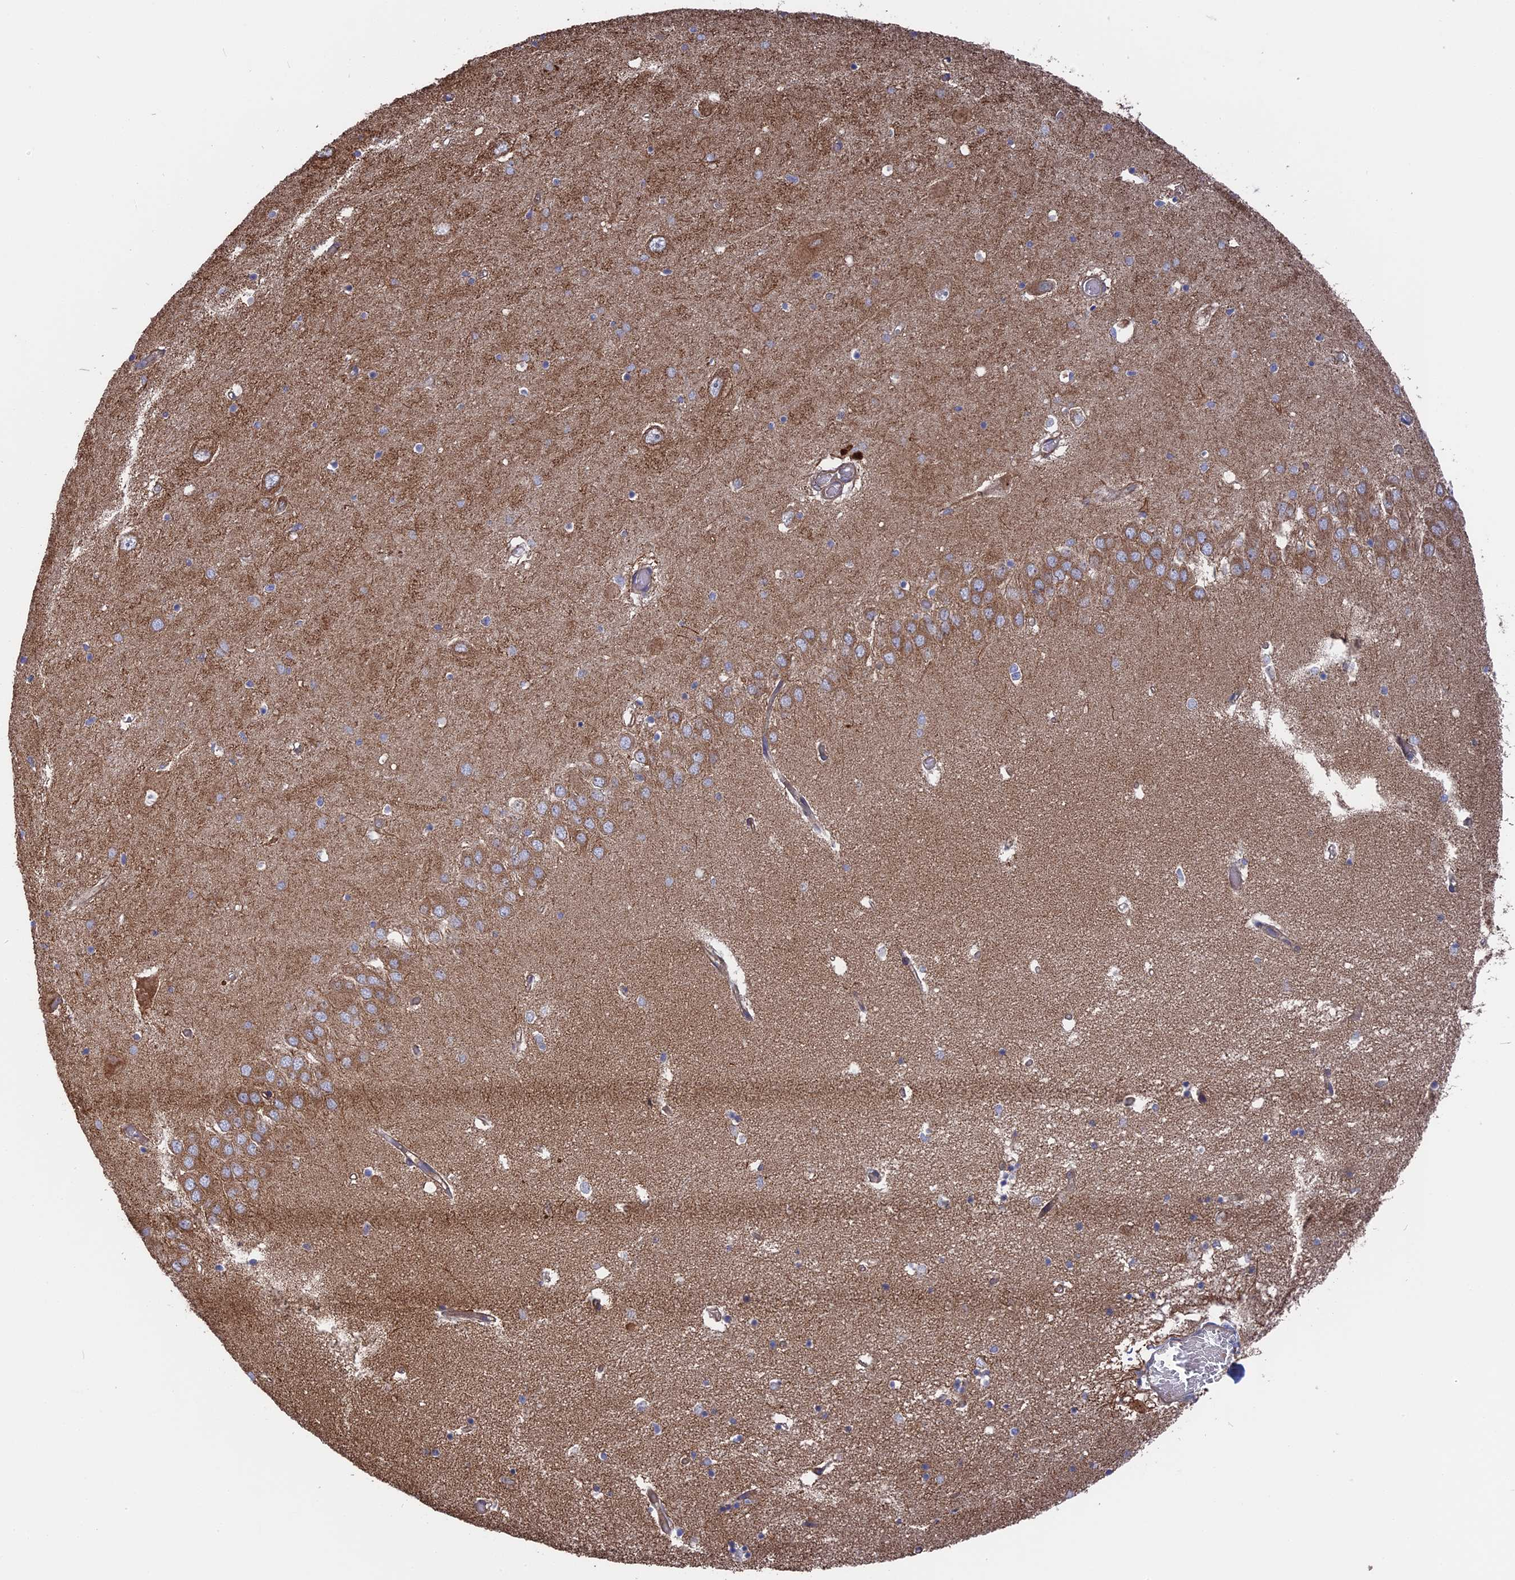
{"staining": {"intensity": "moderate", "quantity": "<25%", "location": "cytoplasmic/membranous"}, "tissue": "hippocampus", "cell_type": "Glial cells", "image_type": "normal", "snomed": [{"axis": "morphology", "description": "Normal tissue, NOS"}, {"axis": "topography", "description": "Hippocampus"}], "caption": "Immunohistochemical staining of normal human hippocampus shows <25% levels of moderate cytoplasmic/membranous protein staining in about <25% of glial cells. The staining was performed using DAB (3,3'-diaminobenzidine) to visualize the protein expression in brown, while the nuclei were stained in blue with hematoxylin (Magnification: 20x).", "gene": "TELO2", "patient": {"sex": "male", "age": 70}}